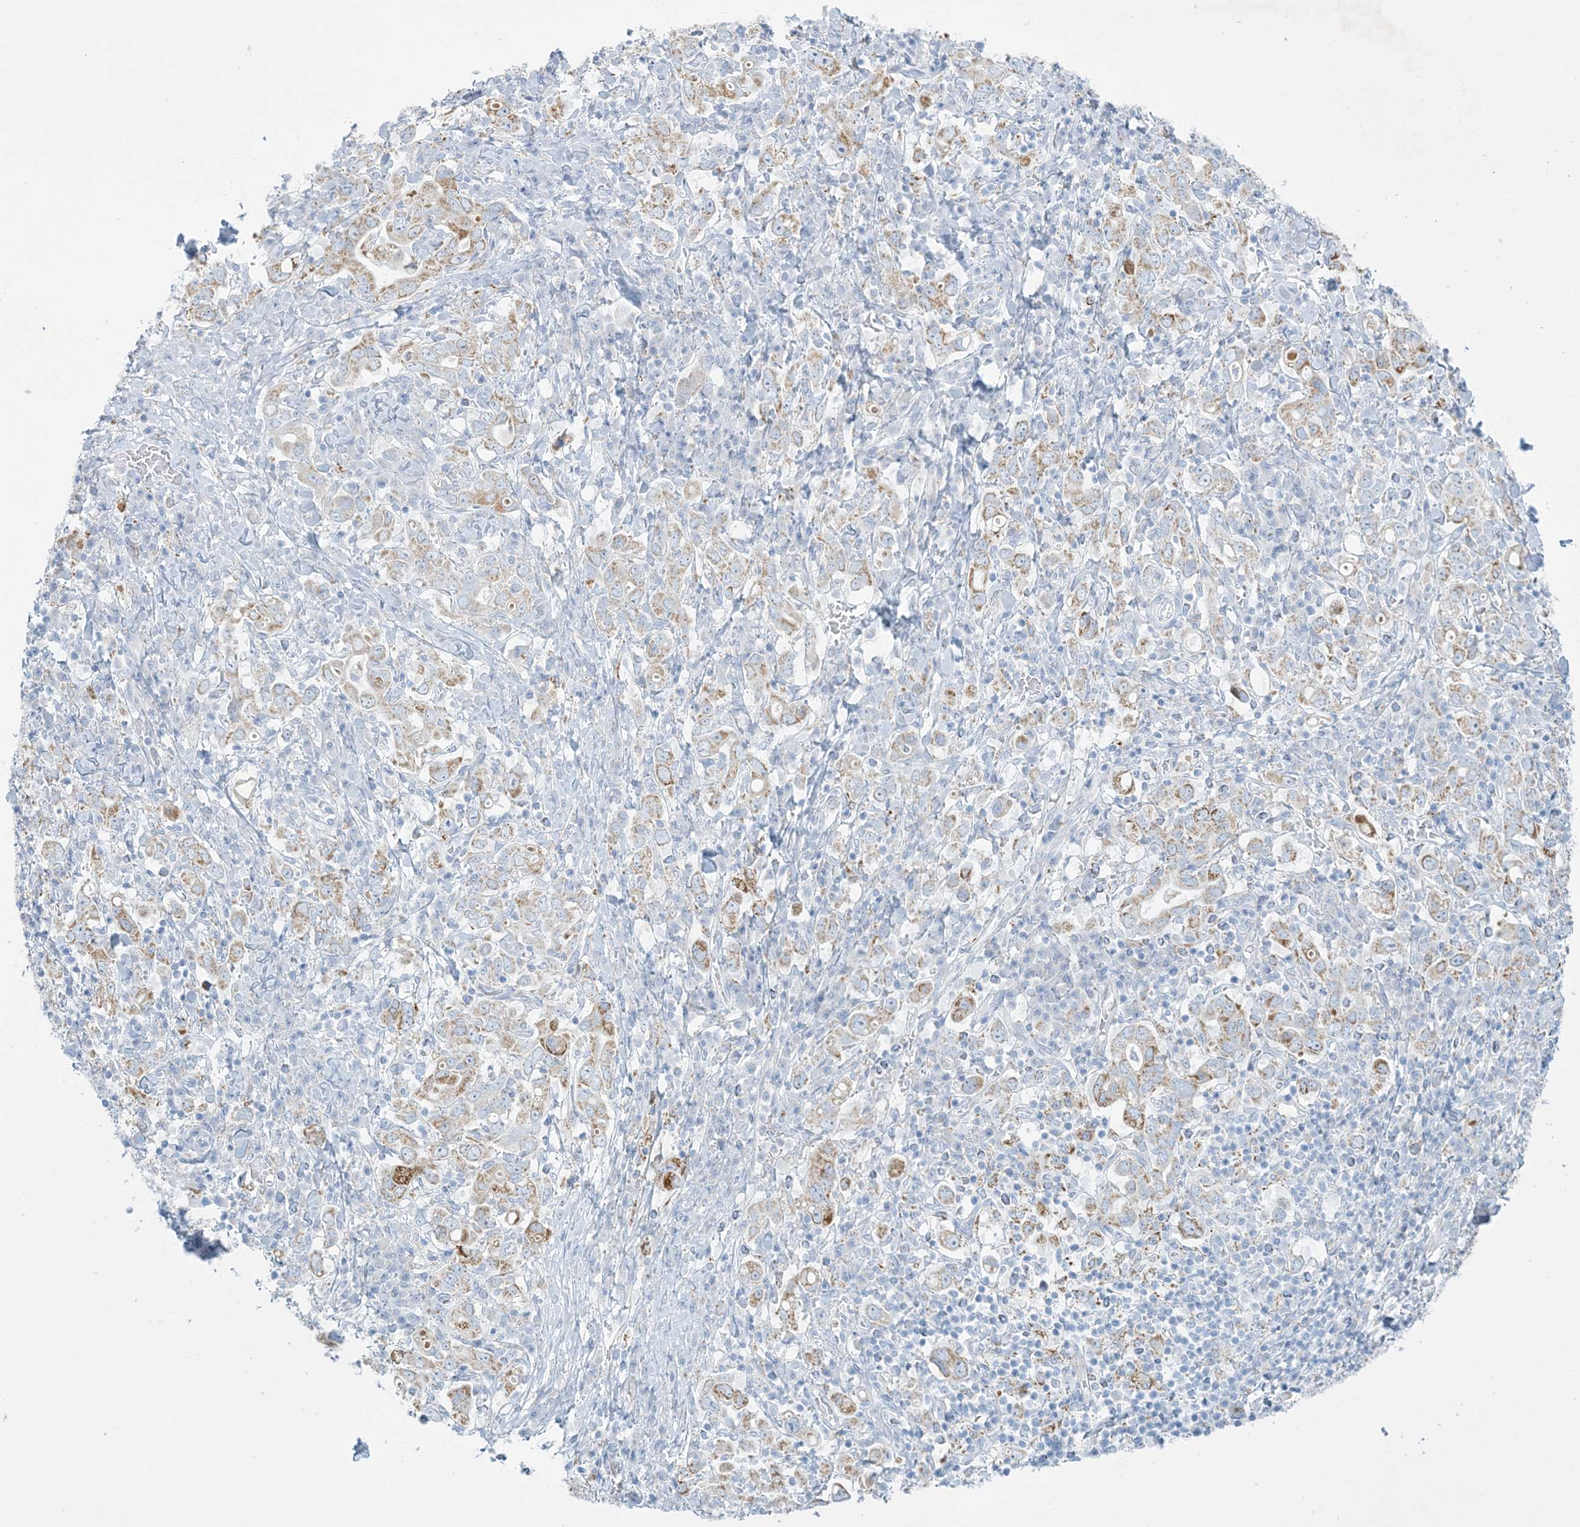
{"staining": {"intensity": "moderate", "quantity": "25%-75%", "location": "cytoplasmic/membranous"}, "tissue": "stomach cancer", "cell_type": "Tumor cells", "image_type": "cancer", "snomed": [{"axis": "morphology", "description": "Adenocarcinoma, NOS"}, {"axis": "topography", "description": "Stomach, upper"}], "caption": "Stomach cancer (adenocarcinoma) stained with a brown dye demonstrates moderate cytoplasmic/membranous positive staining in approximately 25%-75% of tumor cells.", "gene": "ZDHHC4", "patient": {"sex": "male", "age": 62}}